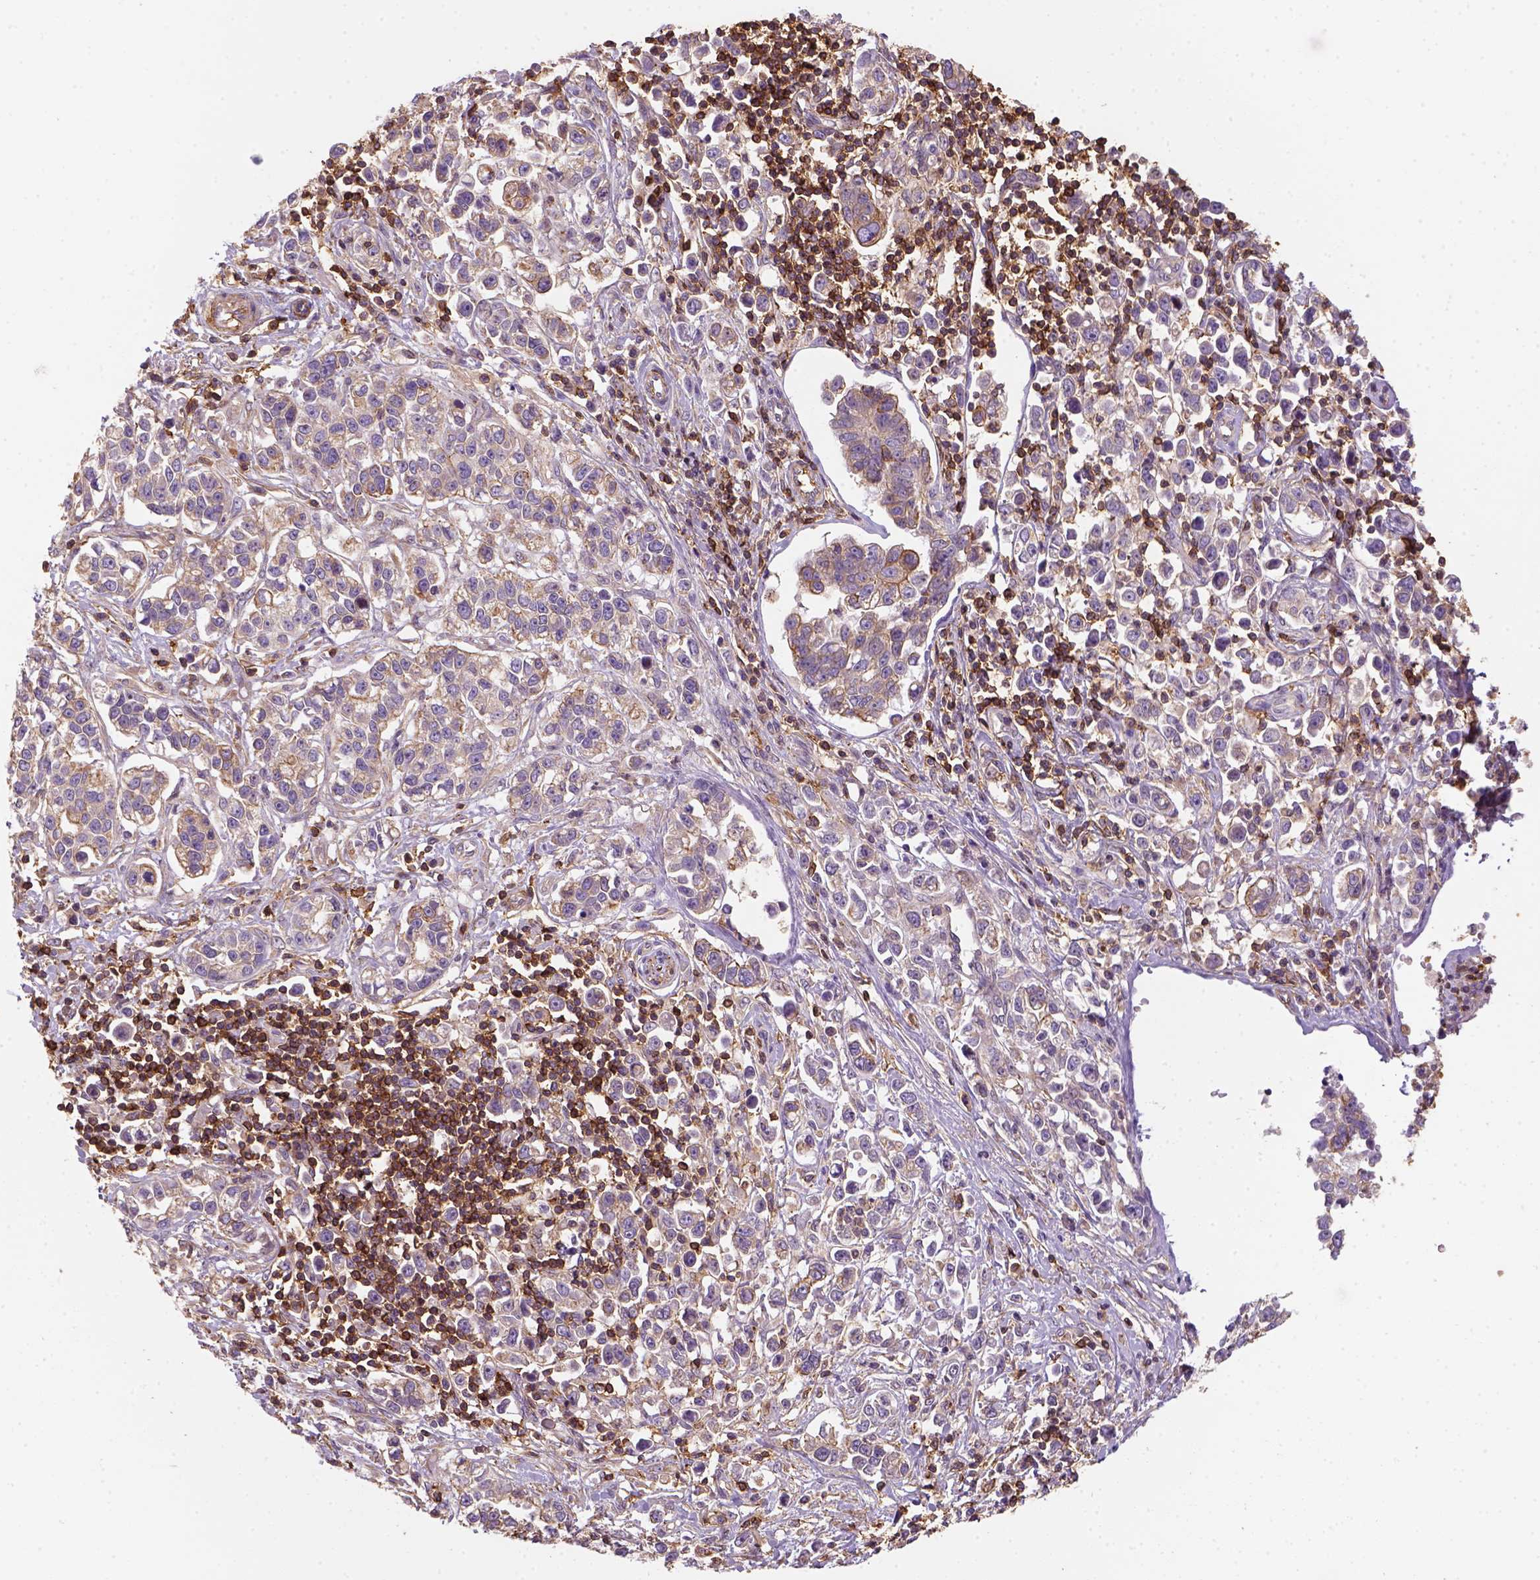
{"staining": {"intensity": "moderate", "quantity": "<25%", "location": "cytoplasmic/membranous"}, "tissue": "stomach cancer", "cell_type": "Tumor cells", "image_type": "cancer", "snomed": [{"axis": "morphology", "description": "Adenocarcinoma, NOS"}, {"axis": "topography", "description": "Stomach"}], "caption": "Adenocarcinoma (stomach) stained with a brown dye reveals moderate cytoplasmic/membranous positive staining in approximately <25% of tumor cells.", "gene": "GPRC5D", "patient": {"sex": "male", "age": 93}}